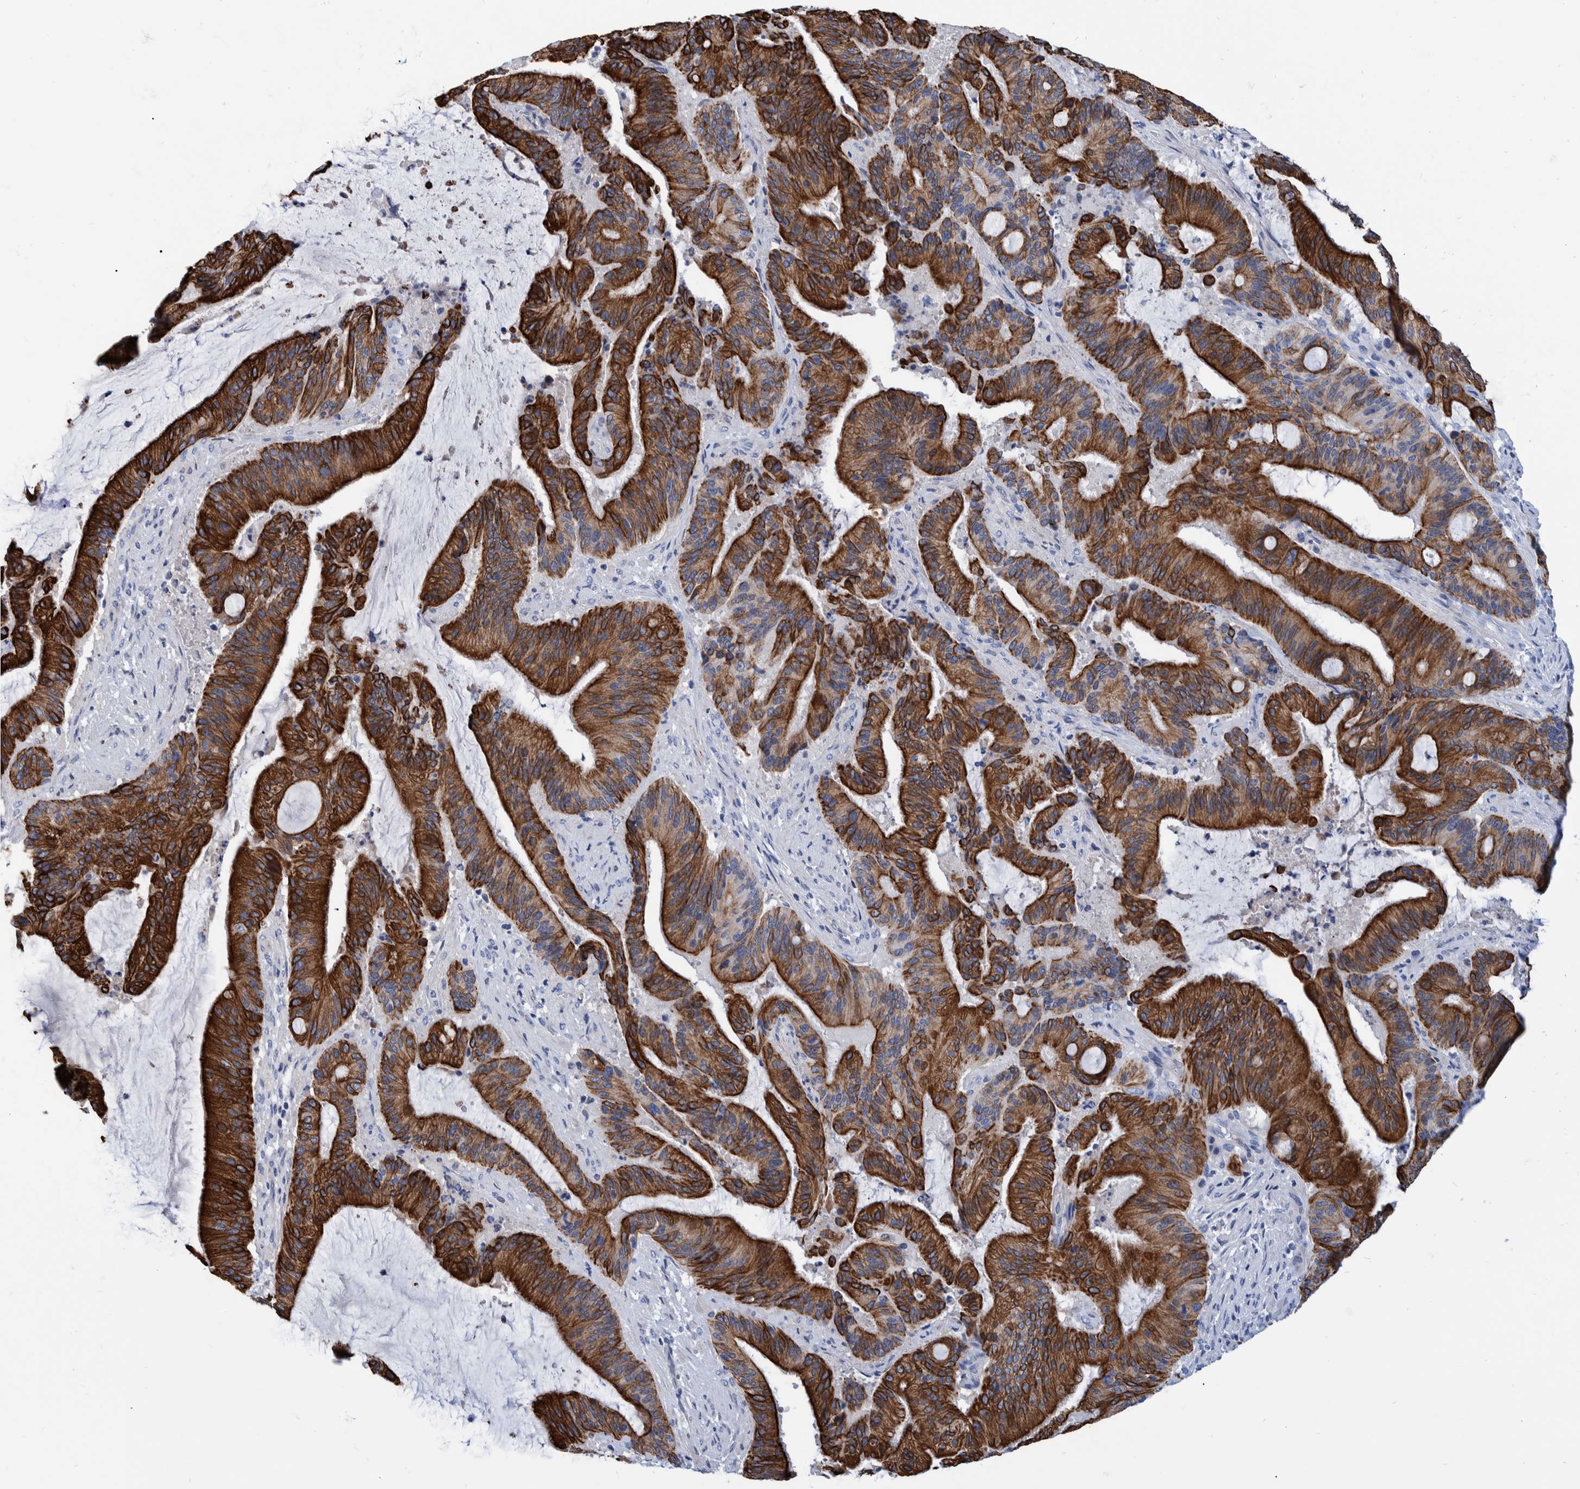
{"staining": {"intensity": "strong", "quantity": ">75%", "location": "cytoplasmic/membranous"}, "tissue": "liver cancer", "cell_type": "Tumor cells", "image_type": "cancer", "snomed": [{"axis": "morphology", "description": "Normal tissue, NOS"}, {"axis": "morphology", "description": "Cholangiocarcinoma"}, {"axis": "topography", "description": "Liver"}, {"axis": "topography", "description": "Peripheral nerve tissue"}], "caption": "DAB immunohistochemical staining of human liver cancer shows strong cytoplasmic/membranous protein positivity in about >75% of tumor cells. The staining was performed using DAB (3,3'-diaminobenzidine), with brown indicating positive protein expression. Nuclei are stained blue with hematoxylin.", "gene": "MKS1", "patient": {"sex": "female", "age": 73}}